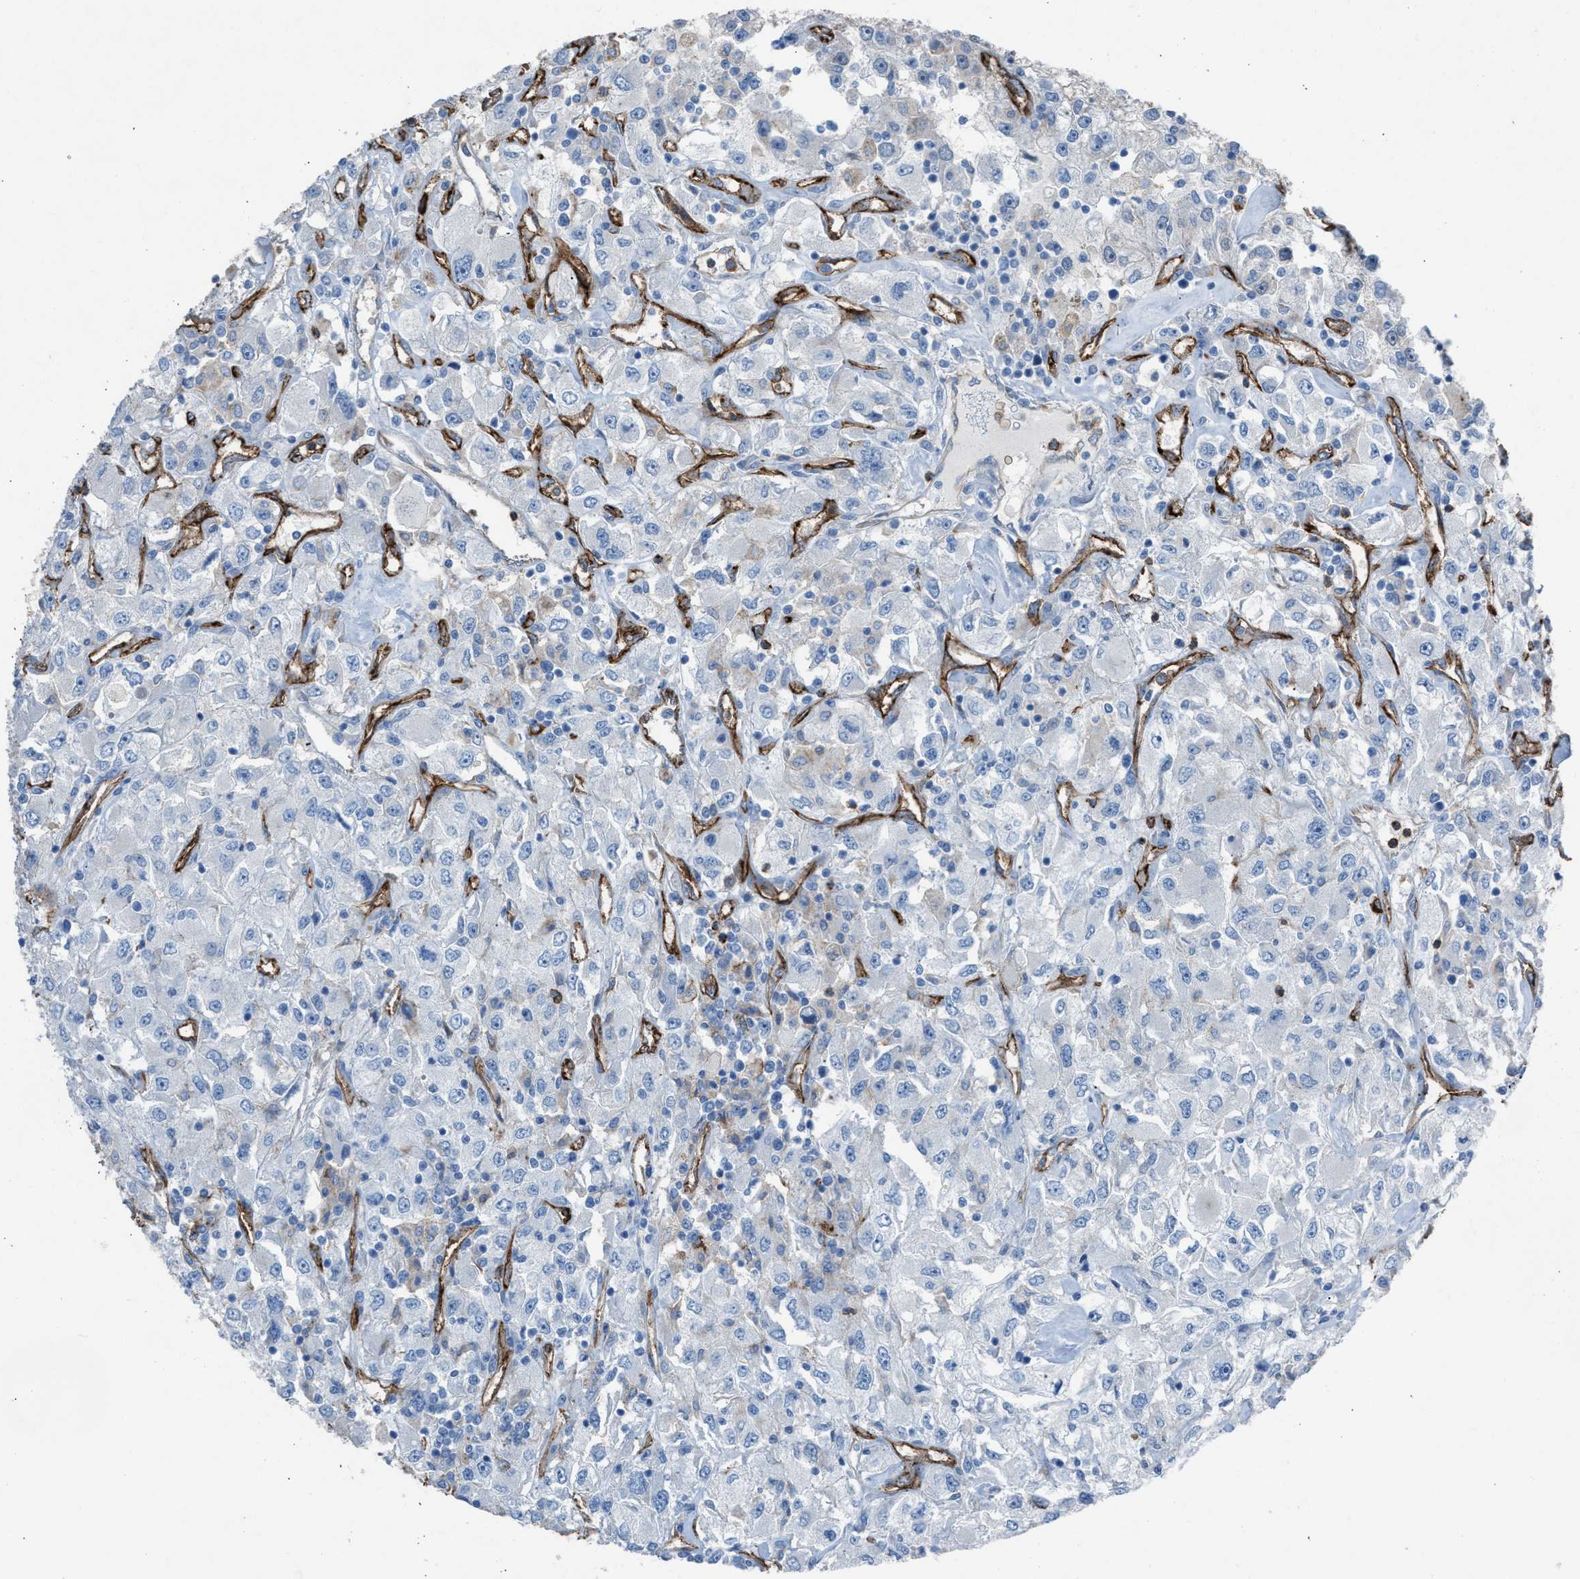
{"staining": {"intensity": "negative", "quantity": "none", "location": "none"}, "tissue": "renal cancer", "cell_type": "Tumor cells", "image_type": "cancer", "snomed": [{"axis": "morphology", "description": "Adenocarcinoma, NOS"}, {"axis": "topography", "description": "Kidney"}], "caption": "Immunohistochemical staining of human renal cancer (adenocarcinoma) displays no significant positivity in tumor cells.", "gene": "DYSF", "patient": {"sex": "female", "age": 52}}